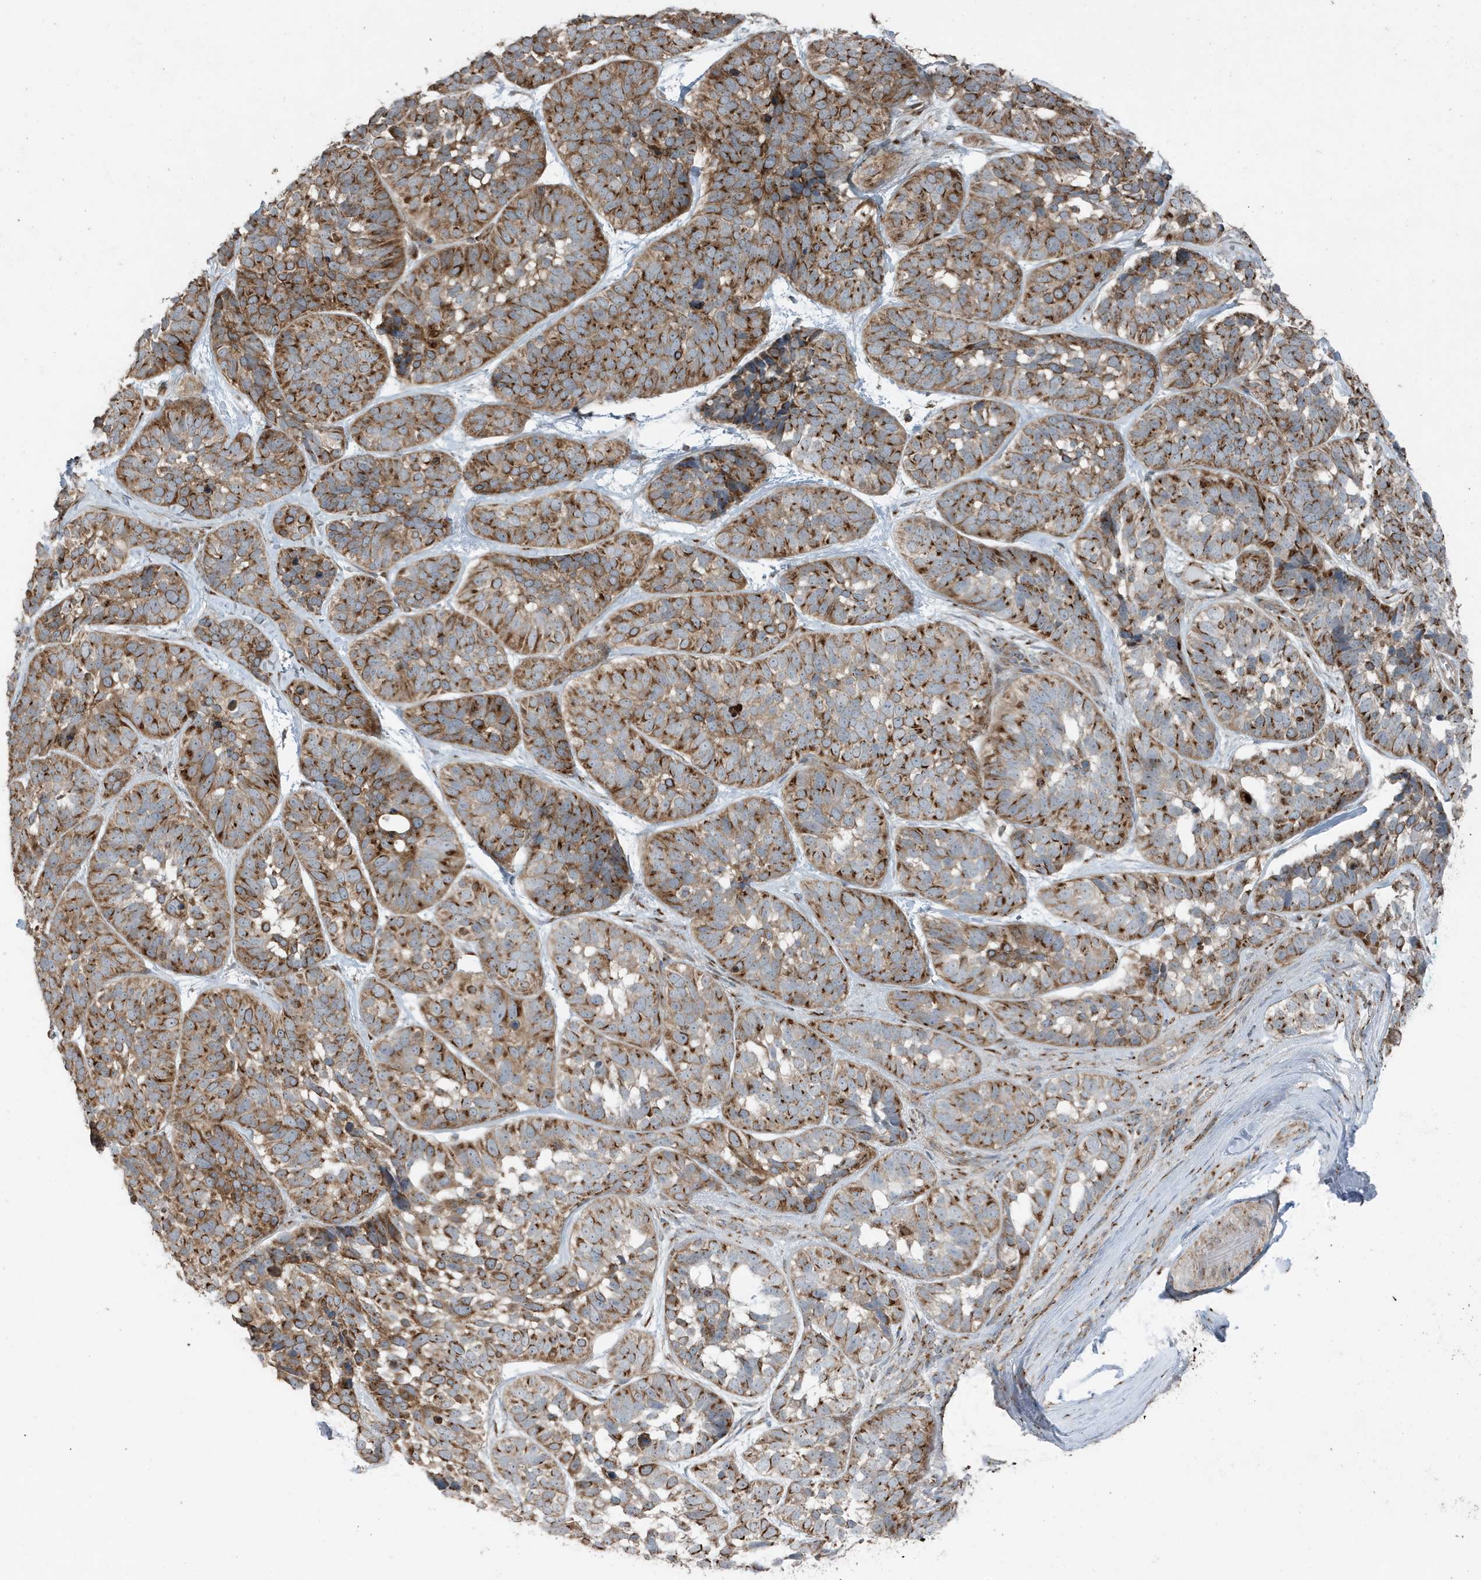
{"staining": {"intensity": "moderate", "quantity": ">75%", "location": "cytoplasmic/membranous"}, "tissue": "skin cancer", "cell_type": "Tumor cells", "image_type": "cancer", "snomed": [{"axis": "morphology", "description": "Basal cell carcinoma"}, {"axis": "topography", "description": "Skin"}], "caption": "Skin cancer tissue demonstrates moderate cytoplasmic/membranous expression in about >75% of tumor cells, visualized by immunohistochemistry.", "gene": "GOLGA4", "patient": {"sex": "male", "age": 62}}